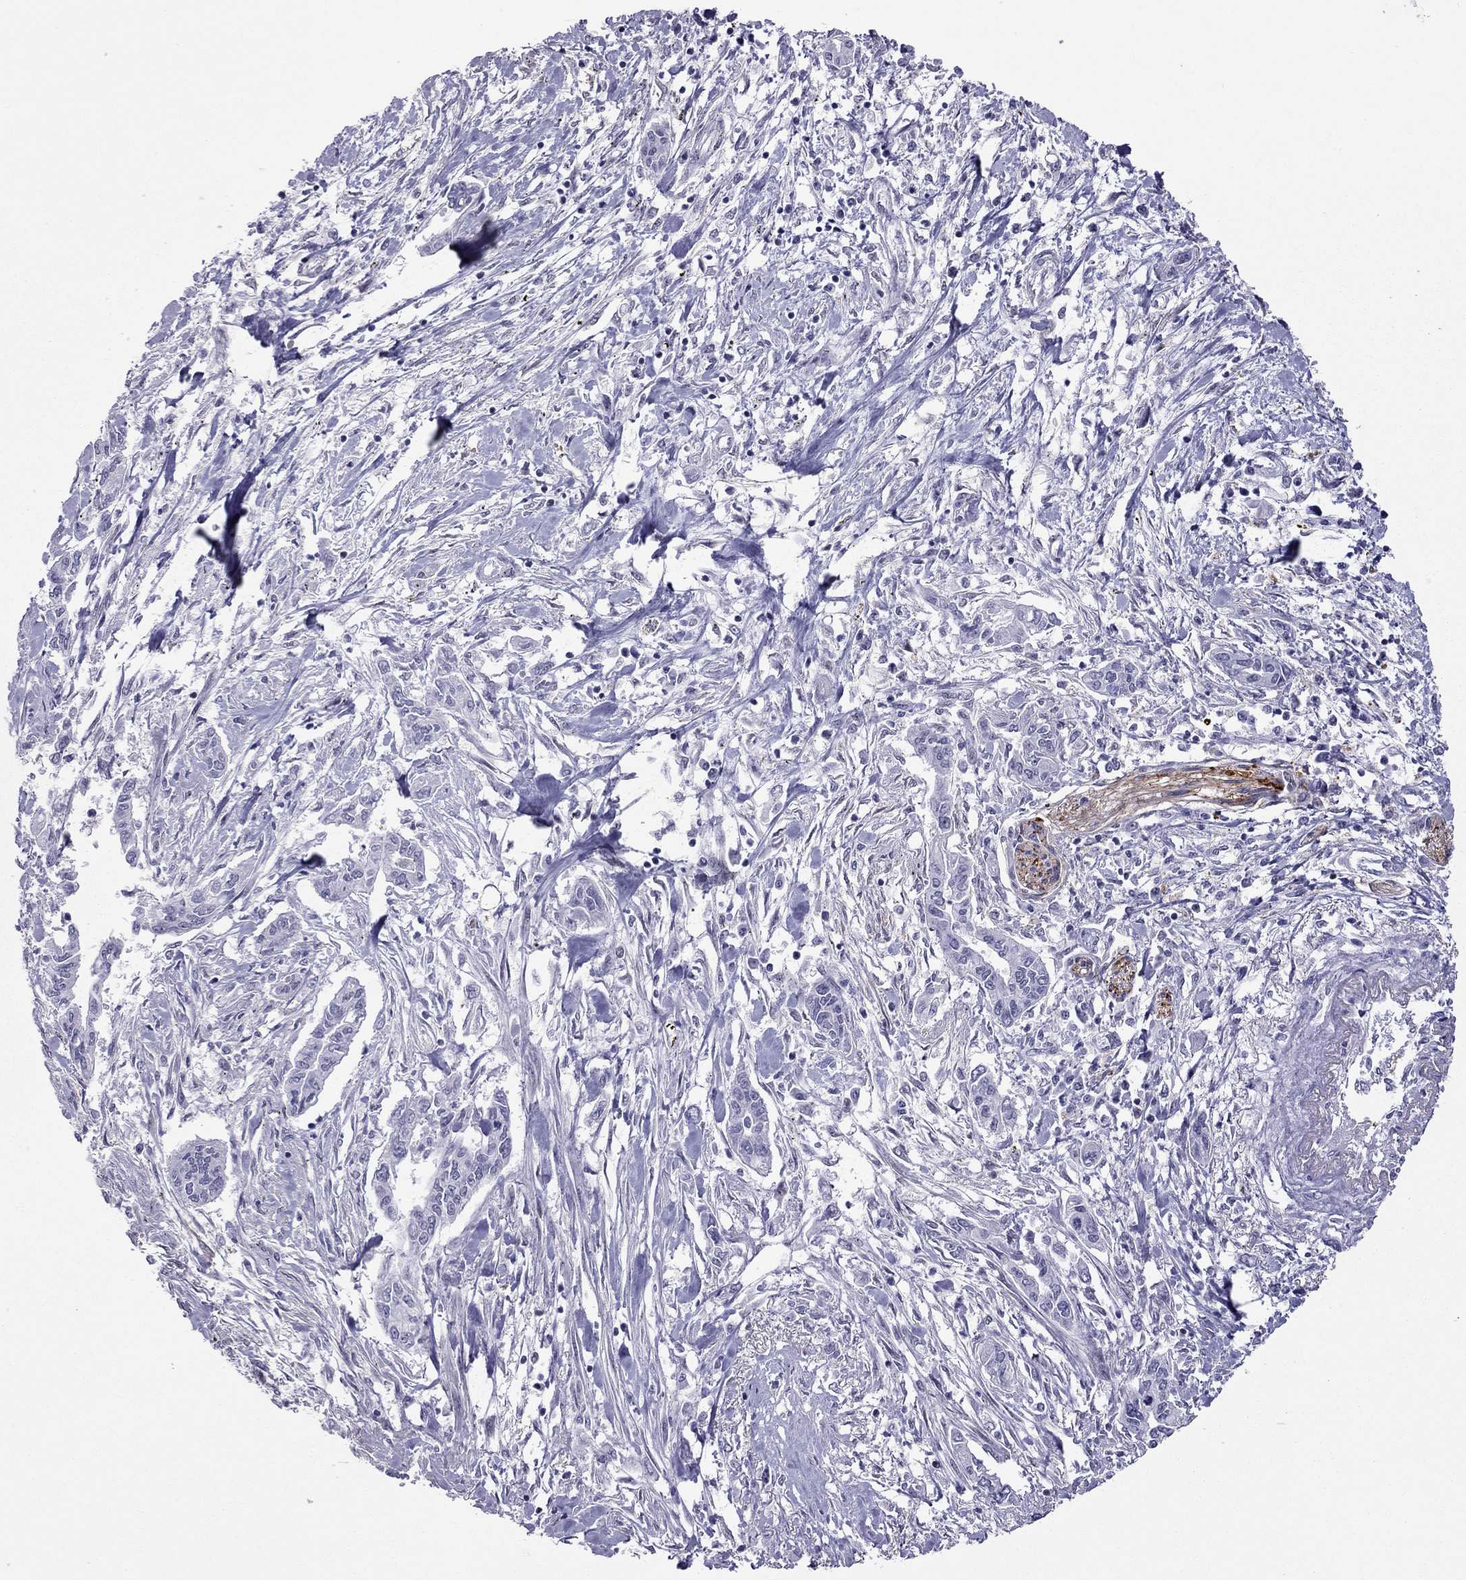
{"staining": {"intensity": "negative", "quantity": "none", "location": "none"}, "tissue": "pancreatic cancer", "cell_type": "Tumor cells", "image_type": "cancer", "snomed": [{"axis": "morphology", "description": "Adenocarcinoma, NOS"}, {"axis": "topography", "description": "Pancreas"}], "caption": "Immunohistochemical staining of pancreatic adenocarcinoma reveals no significant positivity in tumor cells.", "gene": "ZNF646", "patient": {"sex": "male", "age": 60}}